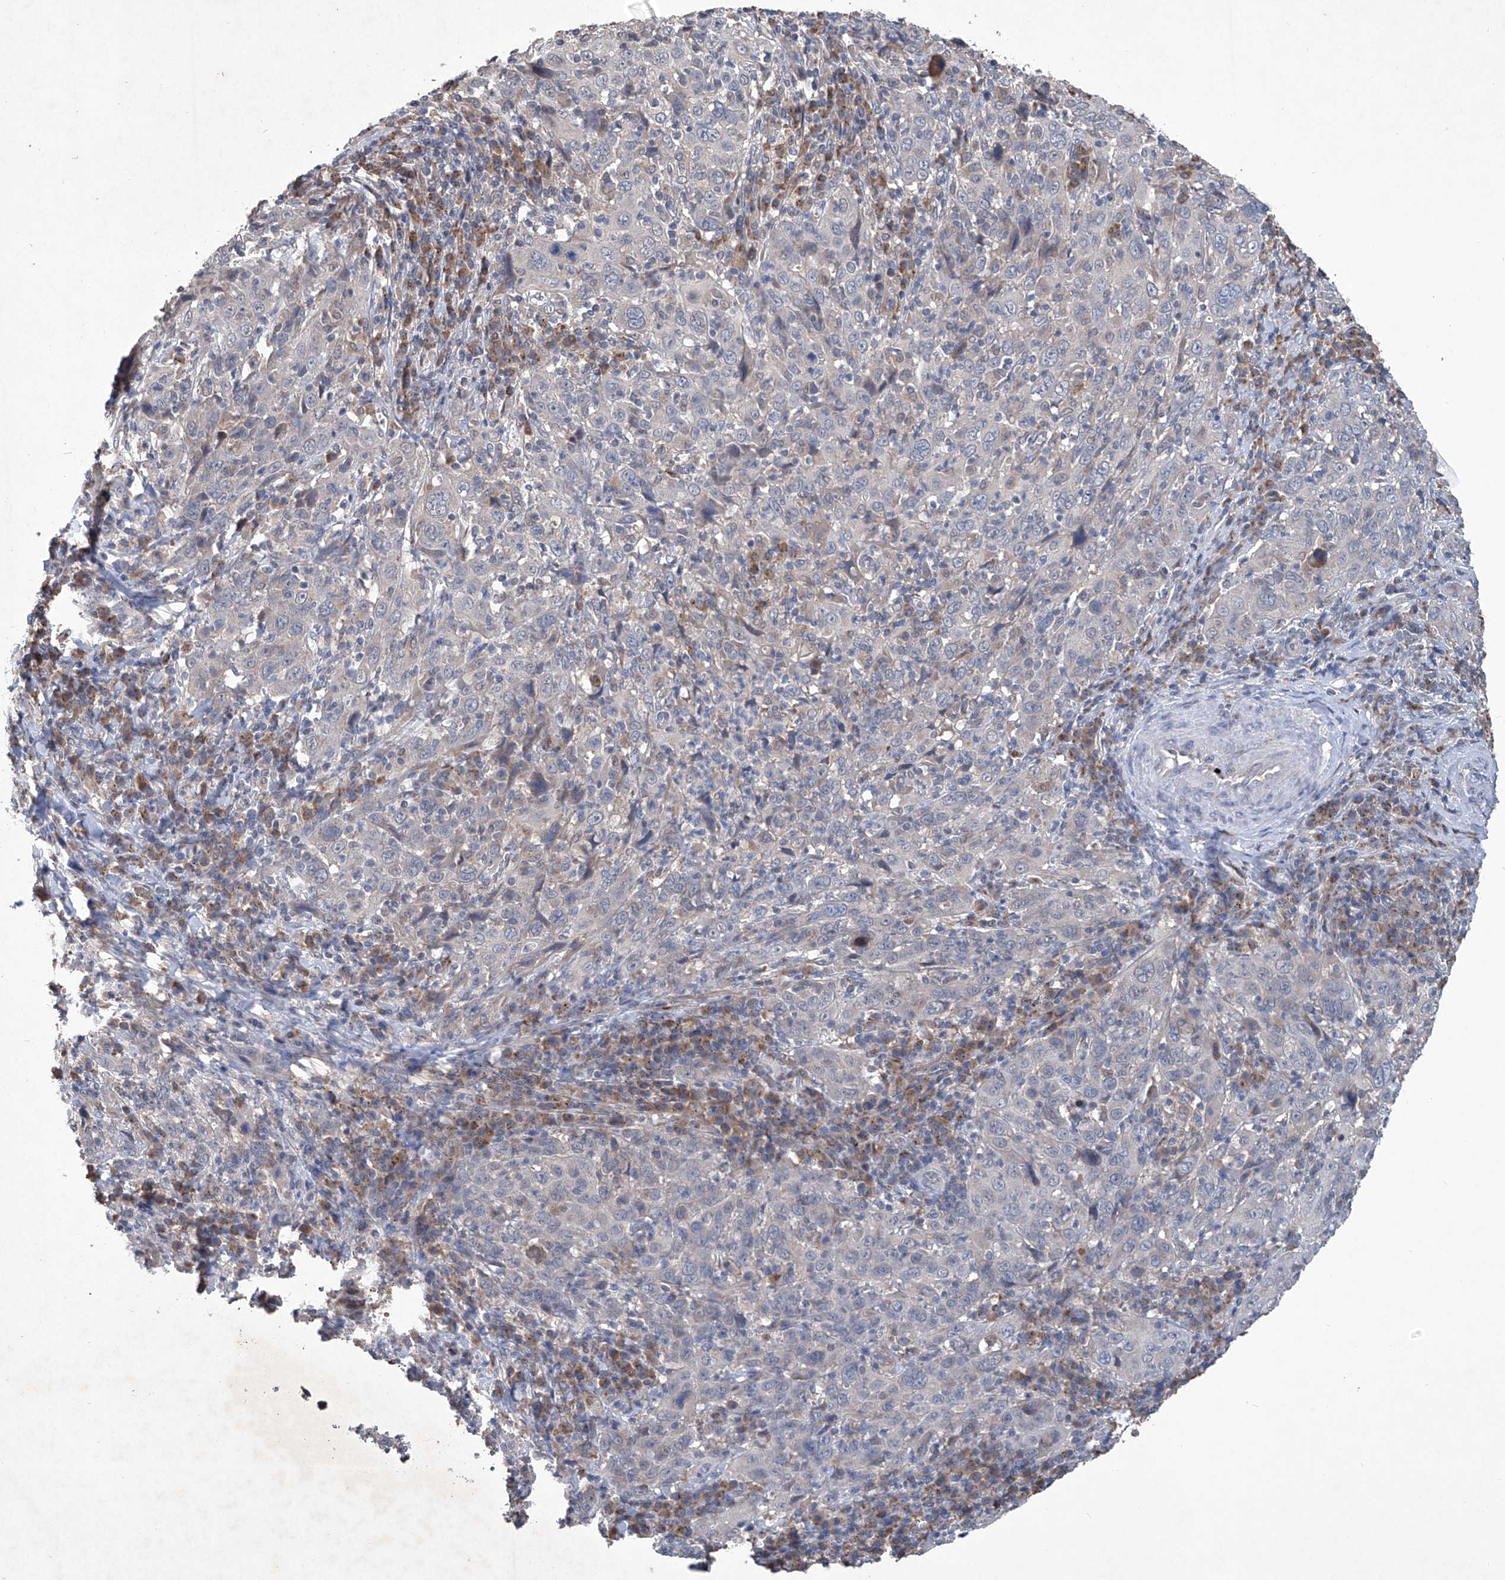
{"staining": {"intensity": "negative", "quantity": "none", "location": "none"}, "tissue": "cervical cancer", "cell_type": "Tumor cells", "image_type": "cancer", "snomed": [{"axis": "morphology", "description": "Squamous cell carcinoma, NOS"}, {"axis": "topography", "description": "Cervix"}], "caption": "Photomicrograph shows no protein positivity in tumor cells of squamous cell carcinoma (cervical) tissue. The staining is performed using DAB brown chromogen with nuclei counter-stained in using hematoxylin.", "gene": "PCSK5", "patient": {"sex": "female", "age": 46}}